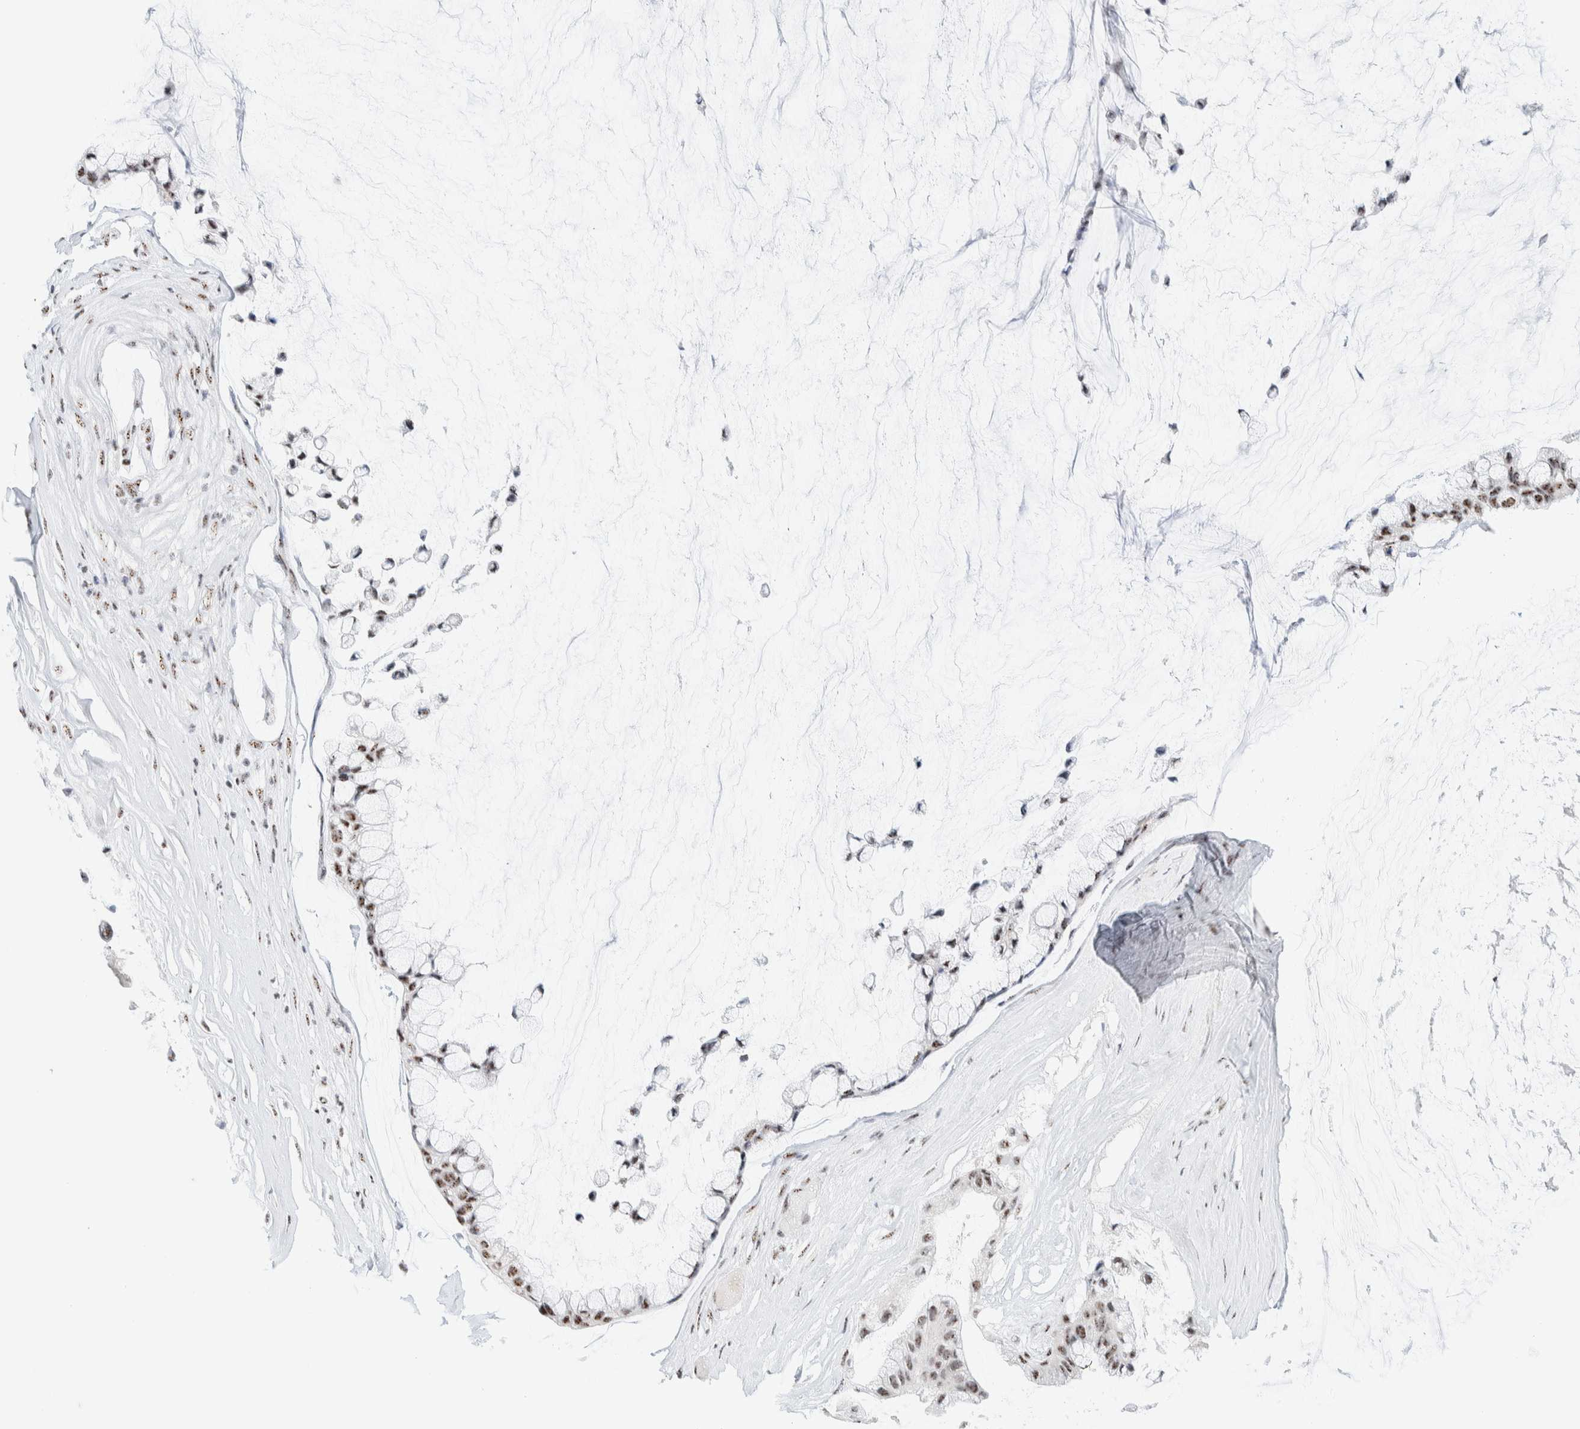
{"staining": {"intensity": "weak", "quantity": "25%-75%", "location": "nuclear"}, "tissue": "ovarian cancer", "cell_type": "Tumor cells", "image_type": "cancer", "snomed": [{"axis": "morphology", "description": "Cystadenocarcinoma, mucinous, NOS"}, {"axis": "topography", "description": "Ovary"}], "caption": "Protein staining demonstrates weak nuclear expression in approximately 25%-75% of tumor cells in ovarian cancer.", "gene": "SON", "patient": {"sex": "female", "age": 39}}